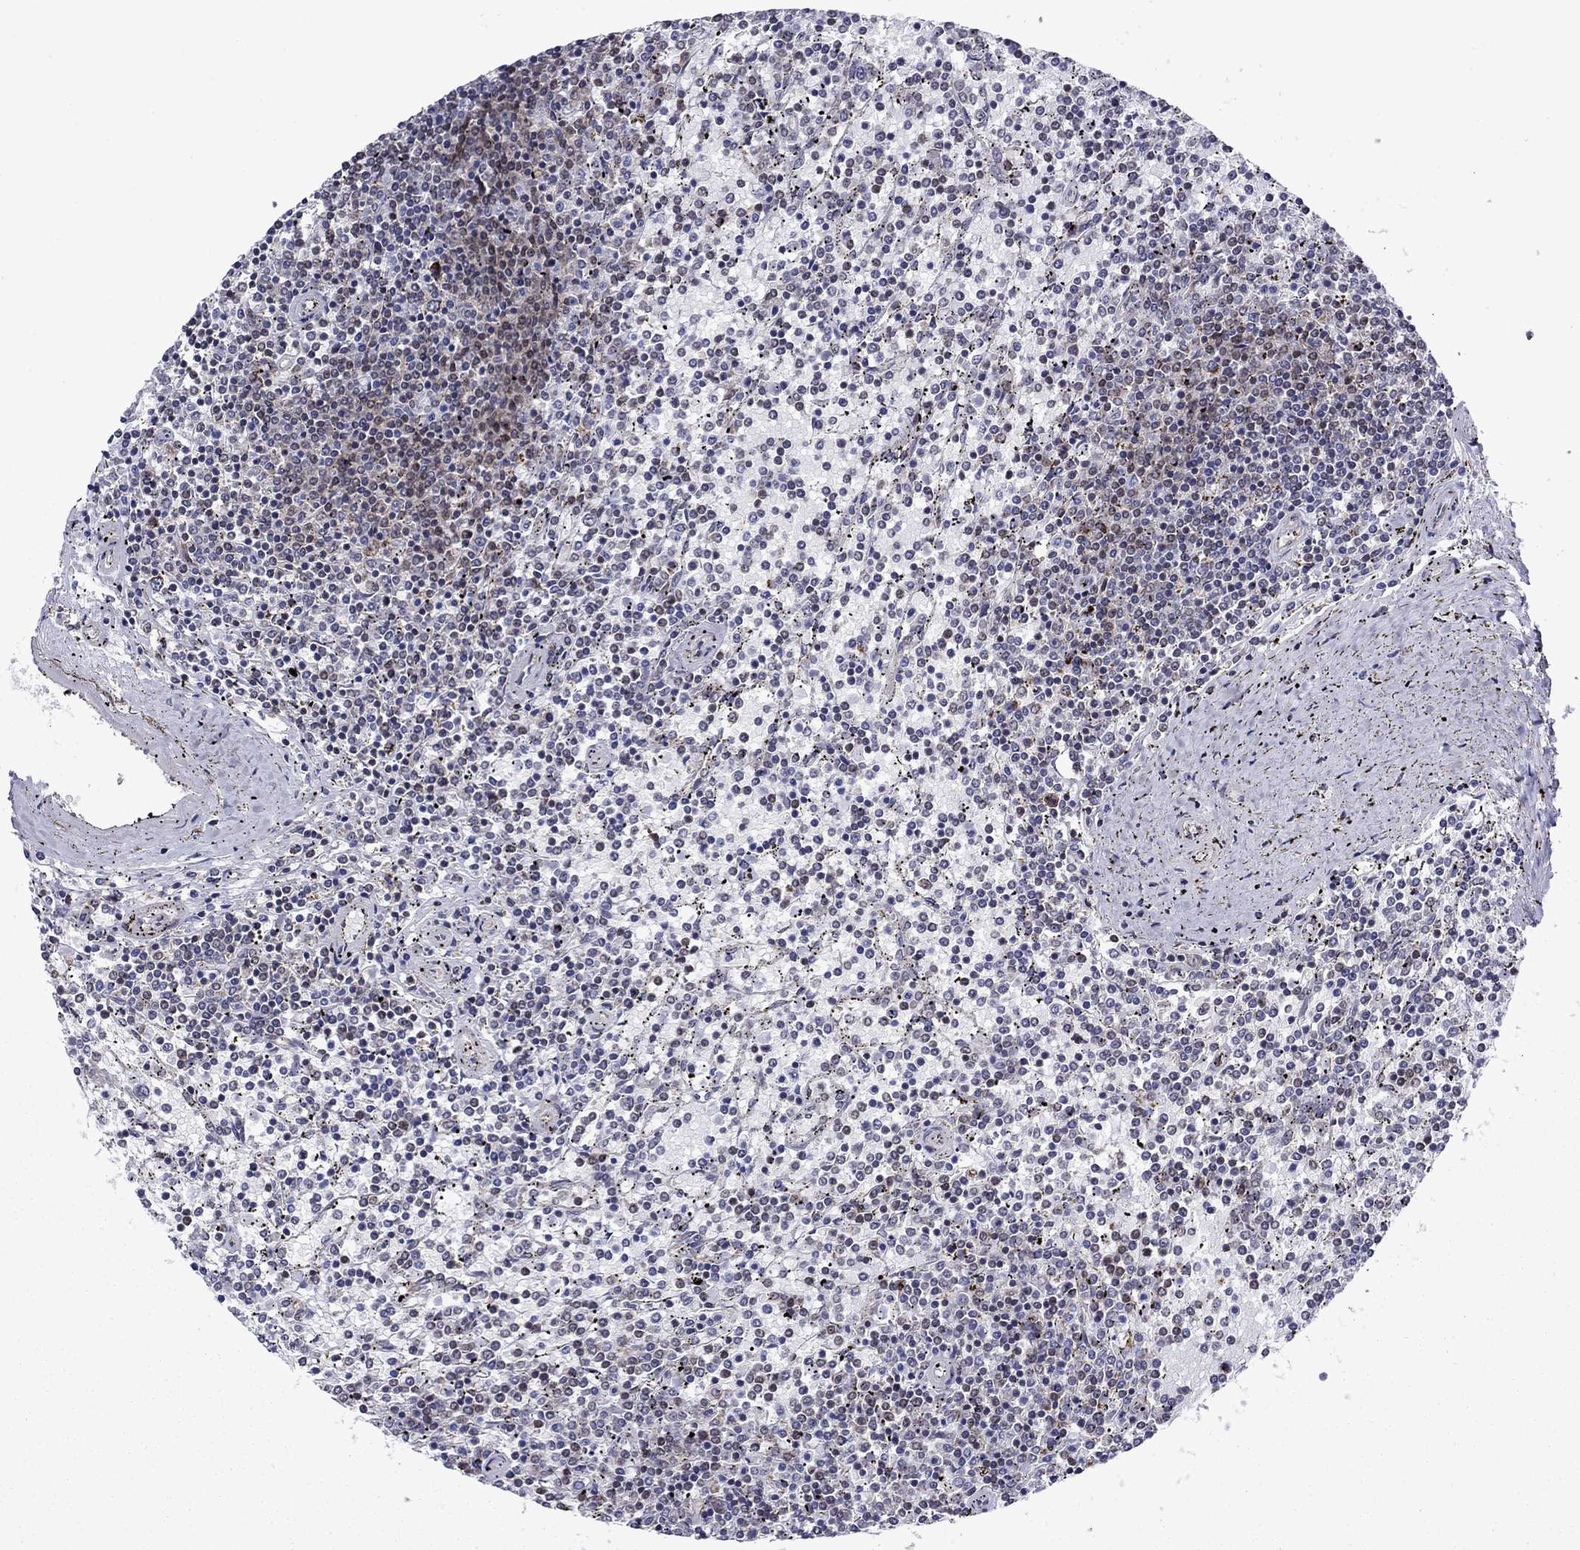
{"staining": {"intensity": "negative", "quantity": "none", "location": "none"}, "tissue": "lymphoma", "cell_type": "Tumor cells", "image_type": "cancer", "snomed": [{"axis": "morphology", "description": "Malignant lymphoma, non-Hodgkin's type, Low grade"}, {"axis": "topography", "description": "Spleen"}], "caption": "Micrograph shows no significant protein positivity in tumor cells of malignant lymphoma, non-Hodgkin's type (low-grade).", "gene": "SURF2", "patient": {"sex": "female", "age": 77}}